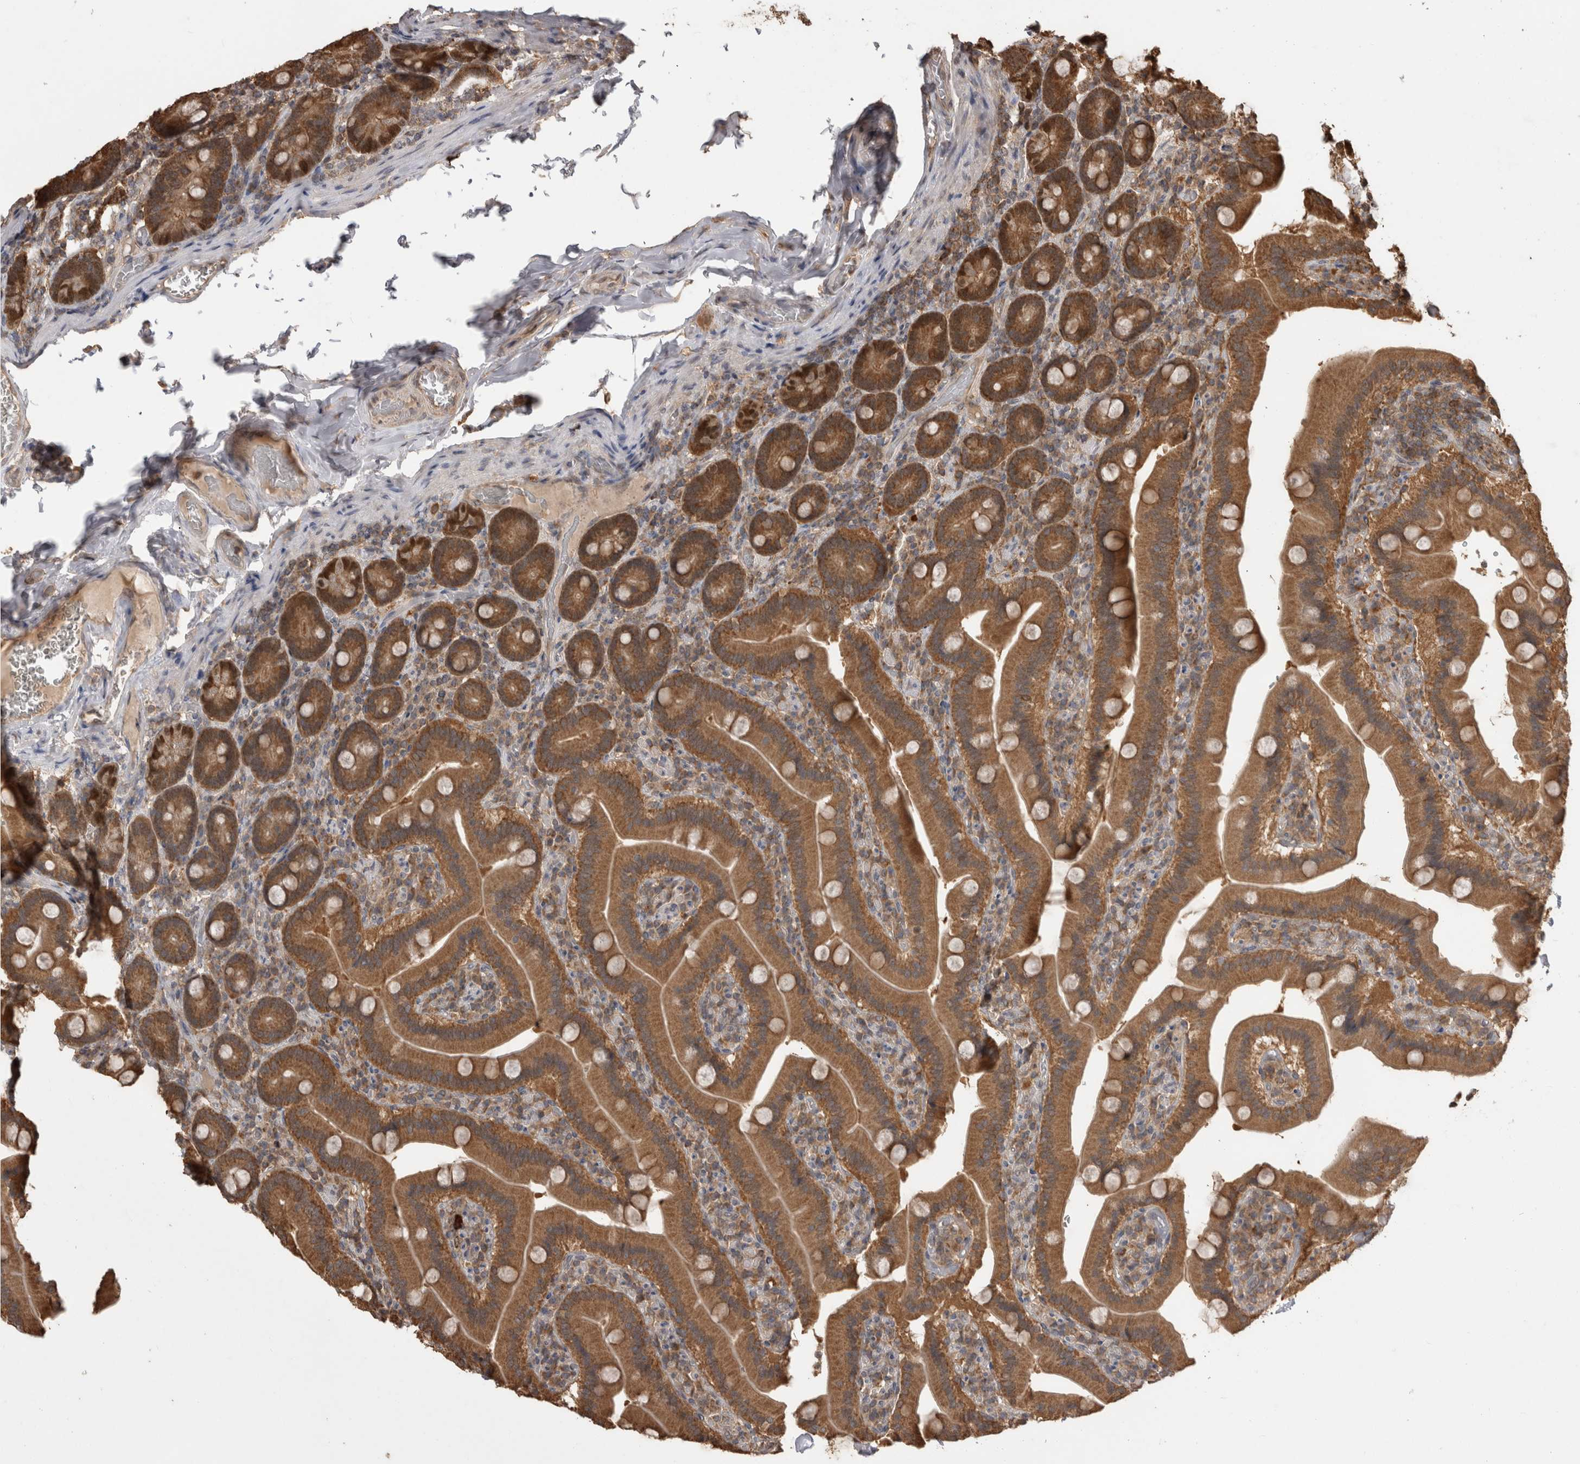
{"staining": {"intensity": "strong", "quantity": ">75%", "location": "cytoplasmic/membranous"}, "tissue": "duodenum", "cell_type": "Glandular cells", "image_type": "normal", "snomed": [{"axis": "morphology", "description": "Normal tissue, NOS"}, {"axis": "topography", "description": "Duodenum"}], "caption": "This photomicrograph shows IHC staining of unremarkable human duodenum, with high strong cytoplasmic/membranous staining in approximately >75% of glandular cells.", "gene": "PREP", "patient": {"sex": "female", "age": 62}}